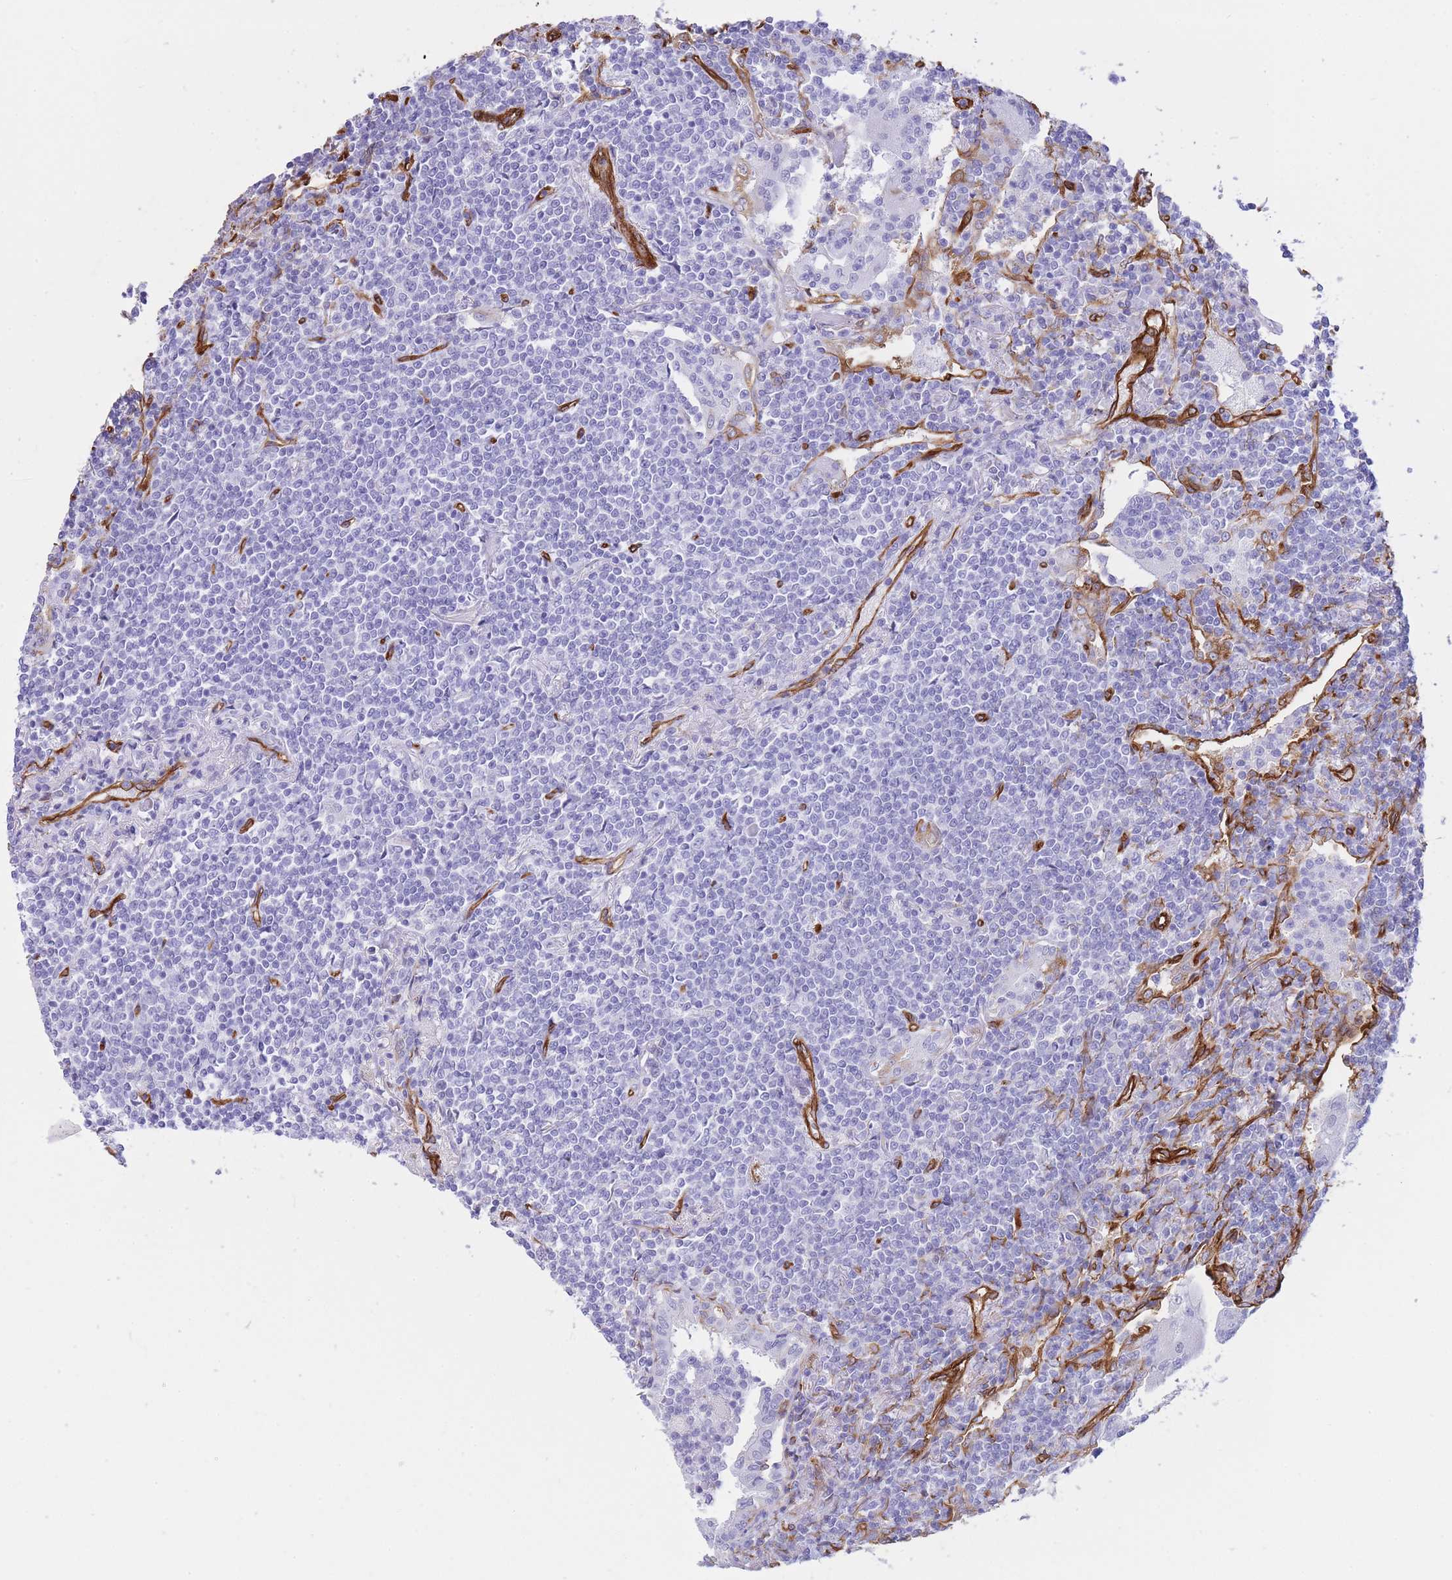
{"staining": {"intensity": "negative", "quantity": "none", "location": "none"}, "tissue": "lymphoma", "cell_type": "Tumor cells", "image_type": "cancer", "snomed": [{"axis": "morphology", "description": "Malignant lymphoma, non-Hodgkin's type, Low grade"}, {"axis": "topography", "description": "Lung"}], "caption": "A high-resolution micrograph shows immunohistochemistry (IHC) staining of lymphoma, which reveals no significant staining in tumor cells.", "gene": "CAVIN1", "patient": {"sex": "female", "age": 71}}